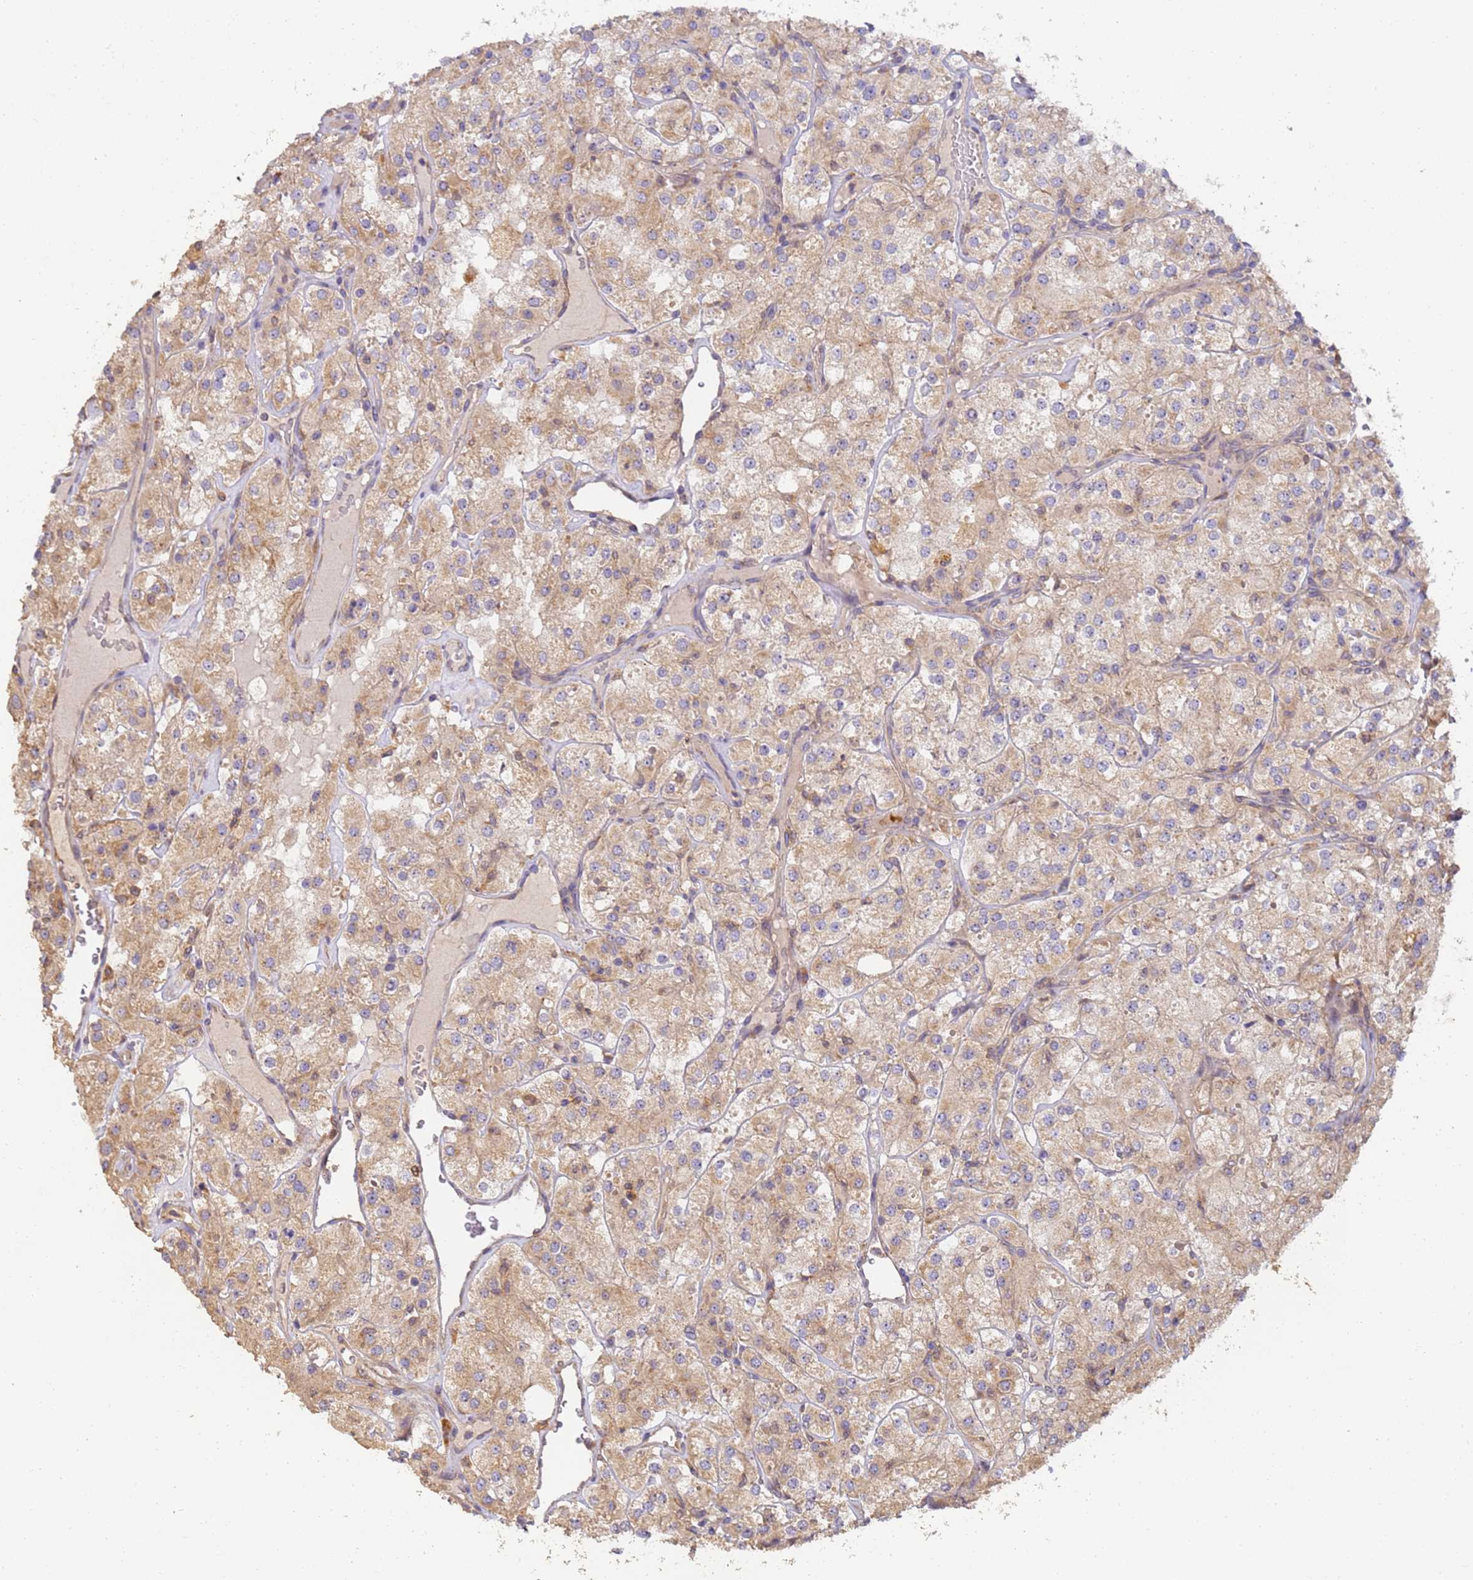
{"staining": {"intensity": "moderate", "quantity": ">75%", "location": "cytoplasmic/membranous"}, "tissue": "renal cancer", "cell_type": "Tumor cells", "image_type": "cancer", "snomed": [{"axis": "morphology", "description": "Adenocarcinoma, NOS"}, {"axis": "topography", "description": "Kidney"}], "caption": "Protein staining exhibits moderate cytoplasmic/membranous positivity in about >75% of tumor cells in renal cancer (adenocarcinoma).", "gene": "TIGAR", "patient": {"sex": "male", "age": 77}}